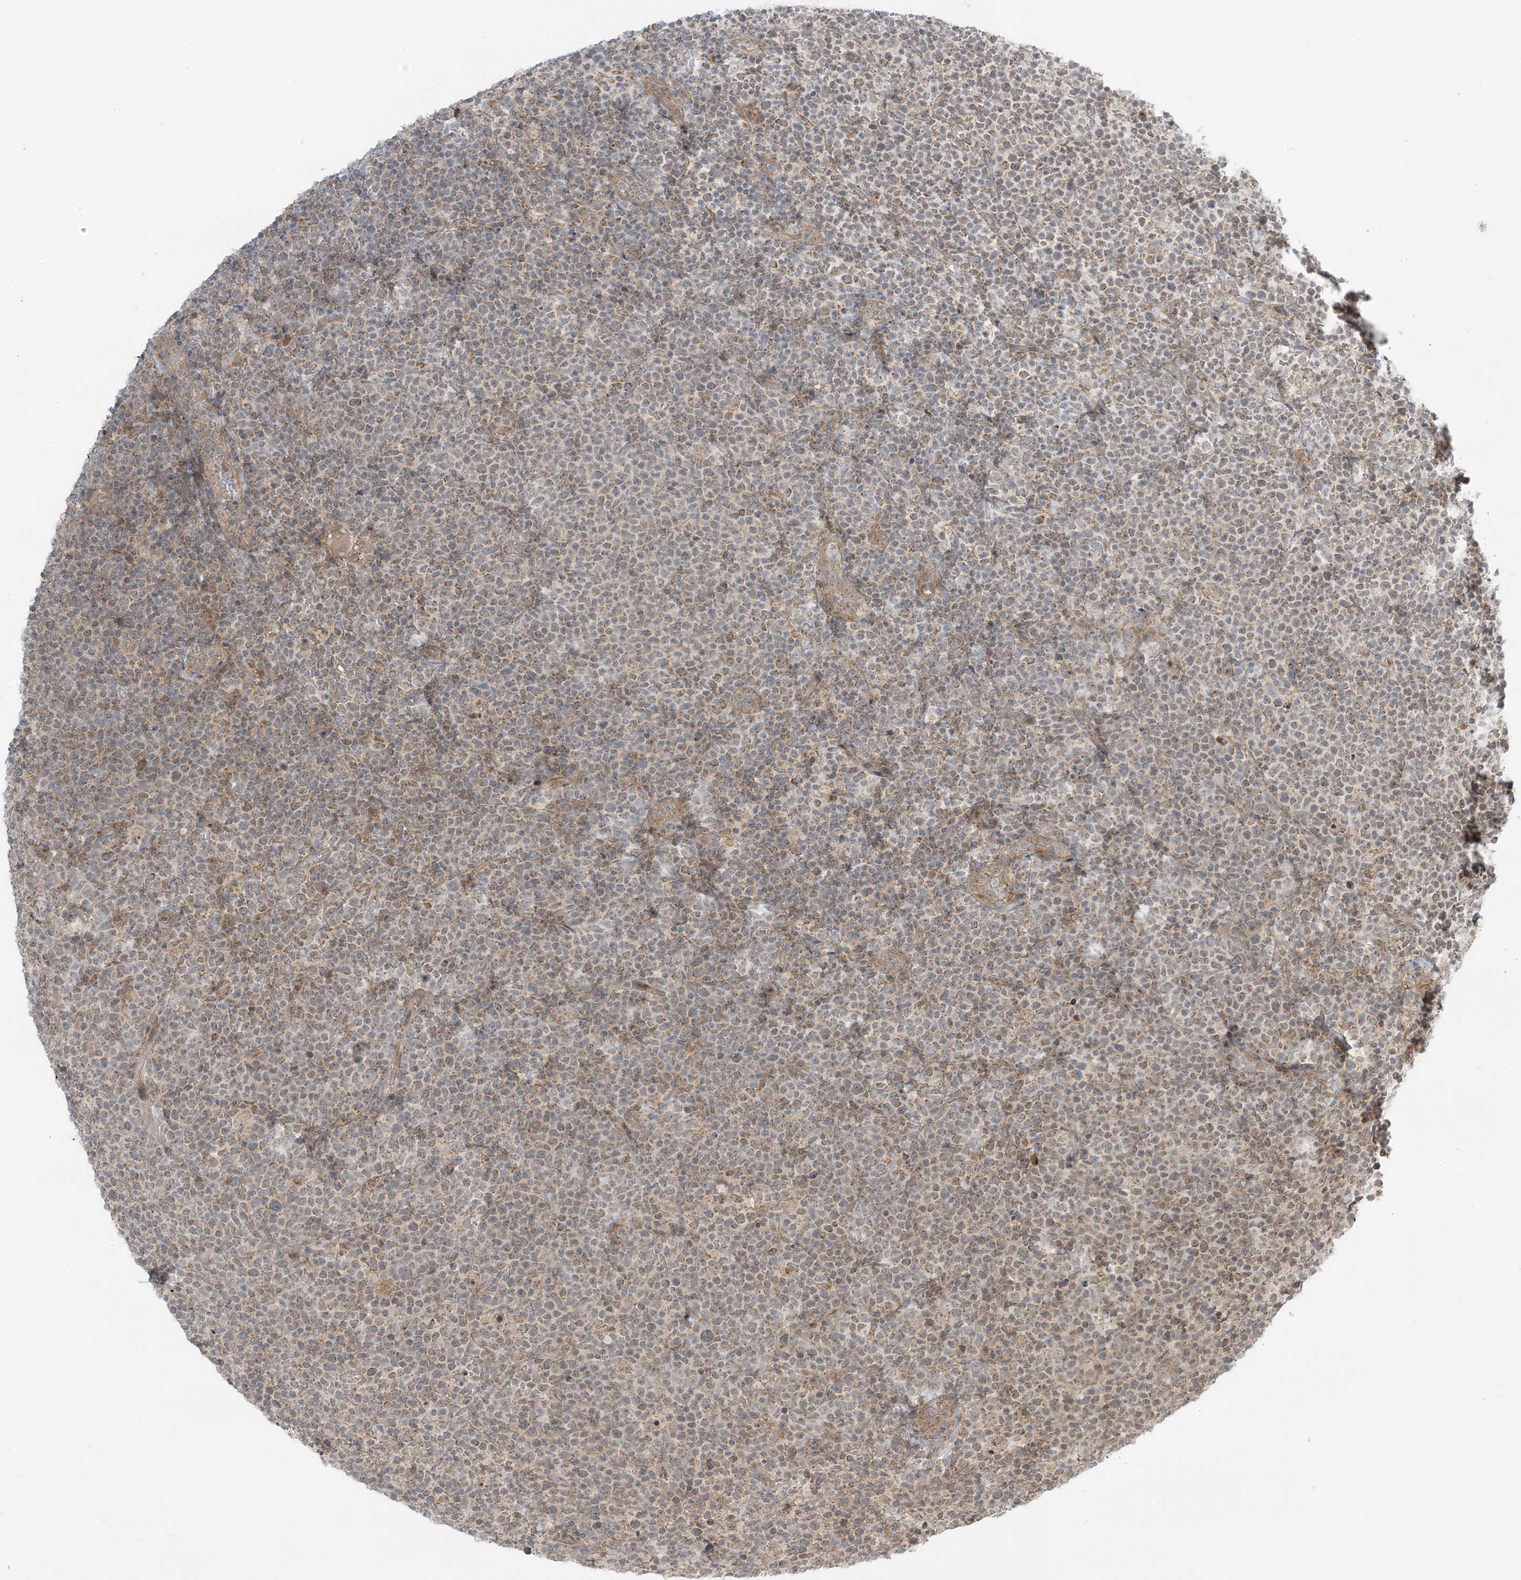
{"staining": {"intensity": "weak", "quantity": ">75%", "location": "cytoplasmic/membranous"}, "tissue": "lymphoma", "cell_type": "Tumor cells", "image_type": "cancer", "snomed": [{"axis": "morphology", "description": "Malignant lymphoma, non-Hodgkin's type, High grade"}, {"axis": "topography", "description": "Lymph node"}], "caption": "About >75% of tumor cells in human high-grade malignant lymphoma, non-Hodgkin's type reveal weak cytoplasmic/membranous protein positivity as visualized by brown immunohistochemical staining.", "gene": "PHLDB2", "patient": {"sex": "male", "age": 61}}